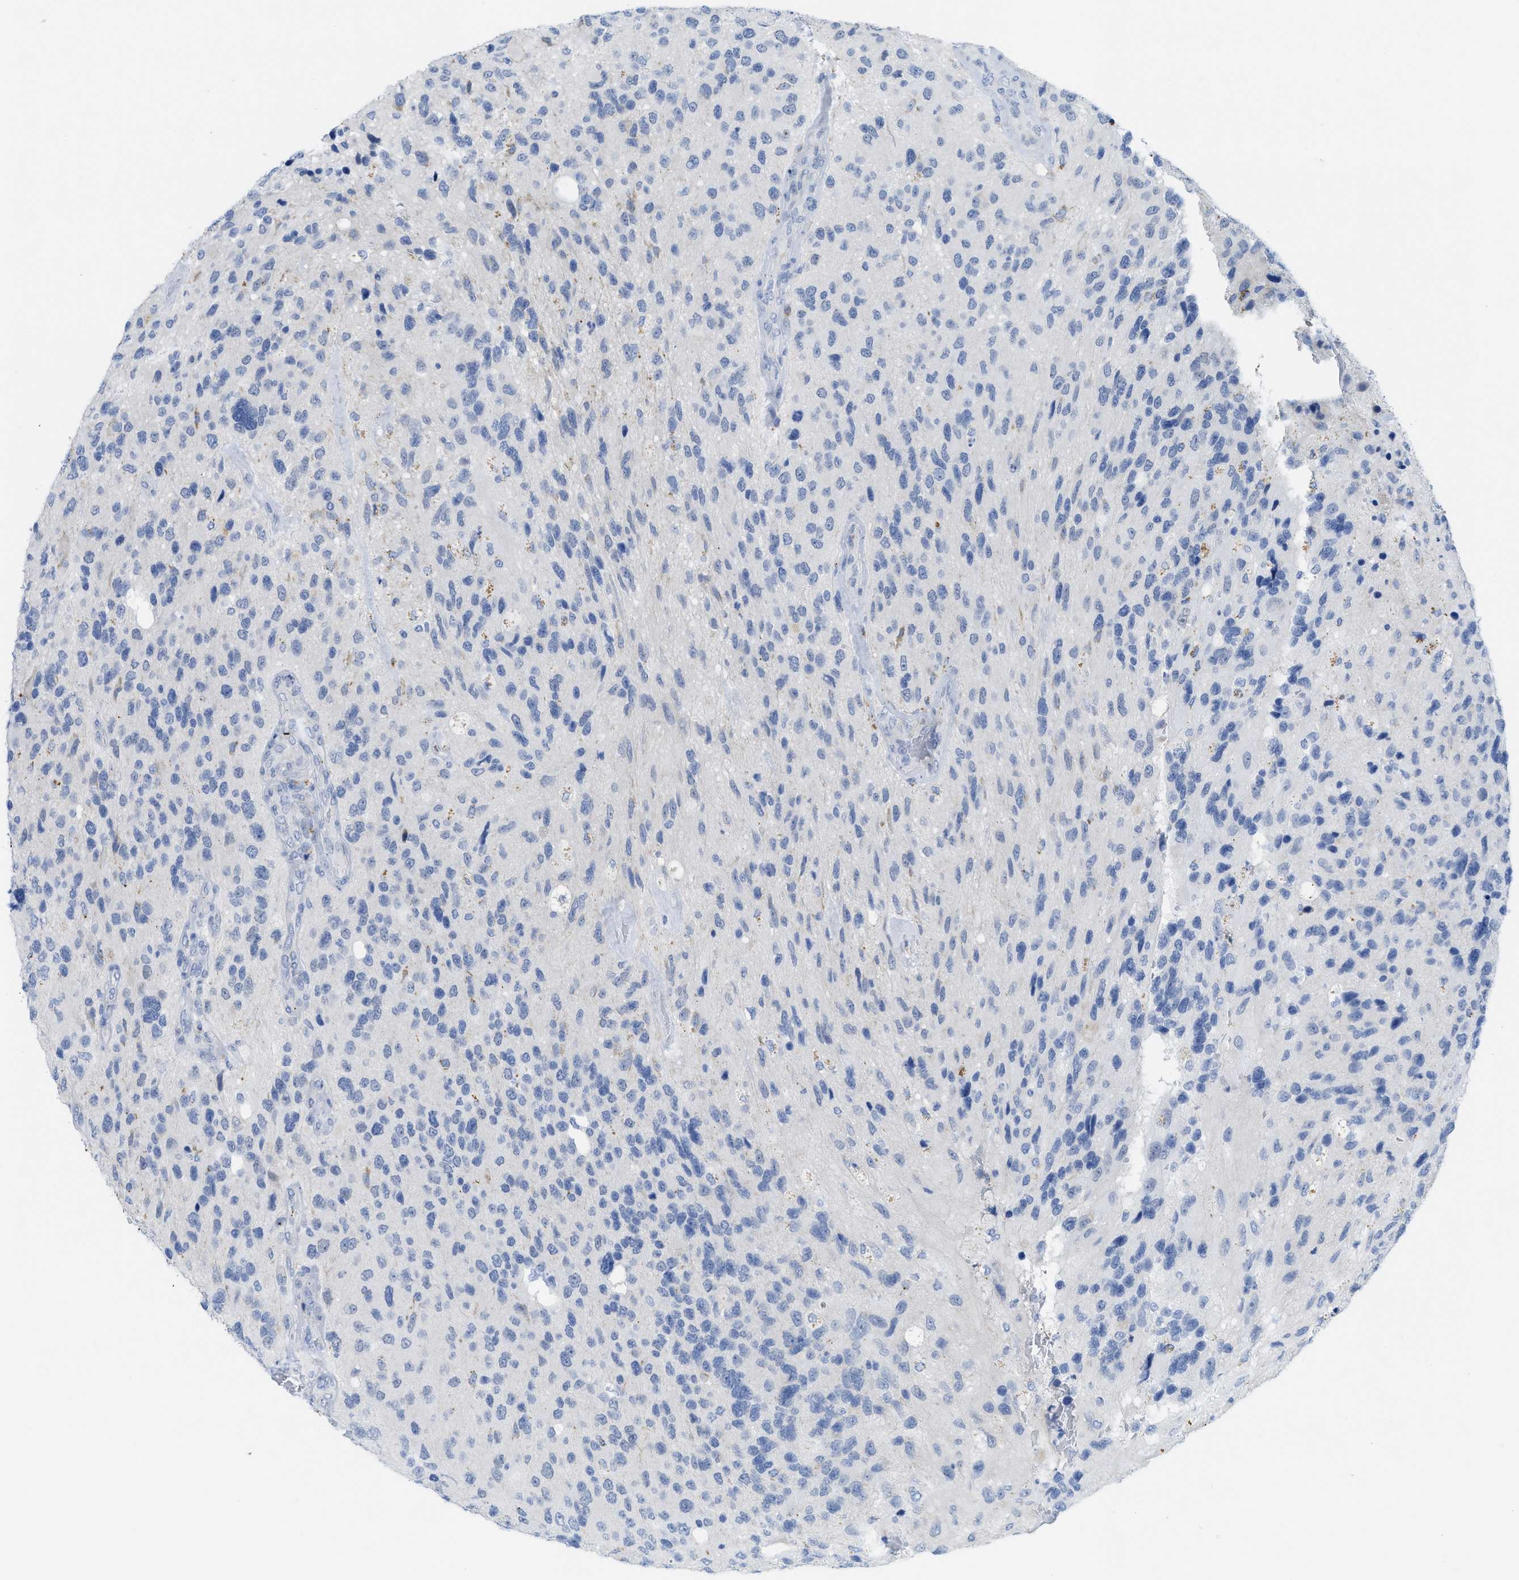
{"staining": {"intensity": "negative", "quantity": "none", "location": "none"}, "tissue": "glioma", "cell_type": "Tumor cells", "image_type": "cancer", "snomed": [{"axis": "morphology", "description": "Glioma, malignant, High grade"}, {"axis": "topography", "description": "Brain"}], "caption": "Micrograph shows no significant protein staining in tumor cells of malignant high-grade glioma.", "gene": "WDR4", "patient": {"sex": "female", "age": 58}}